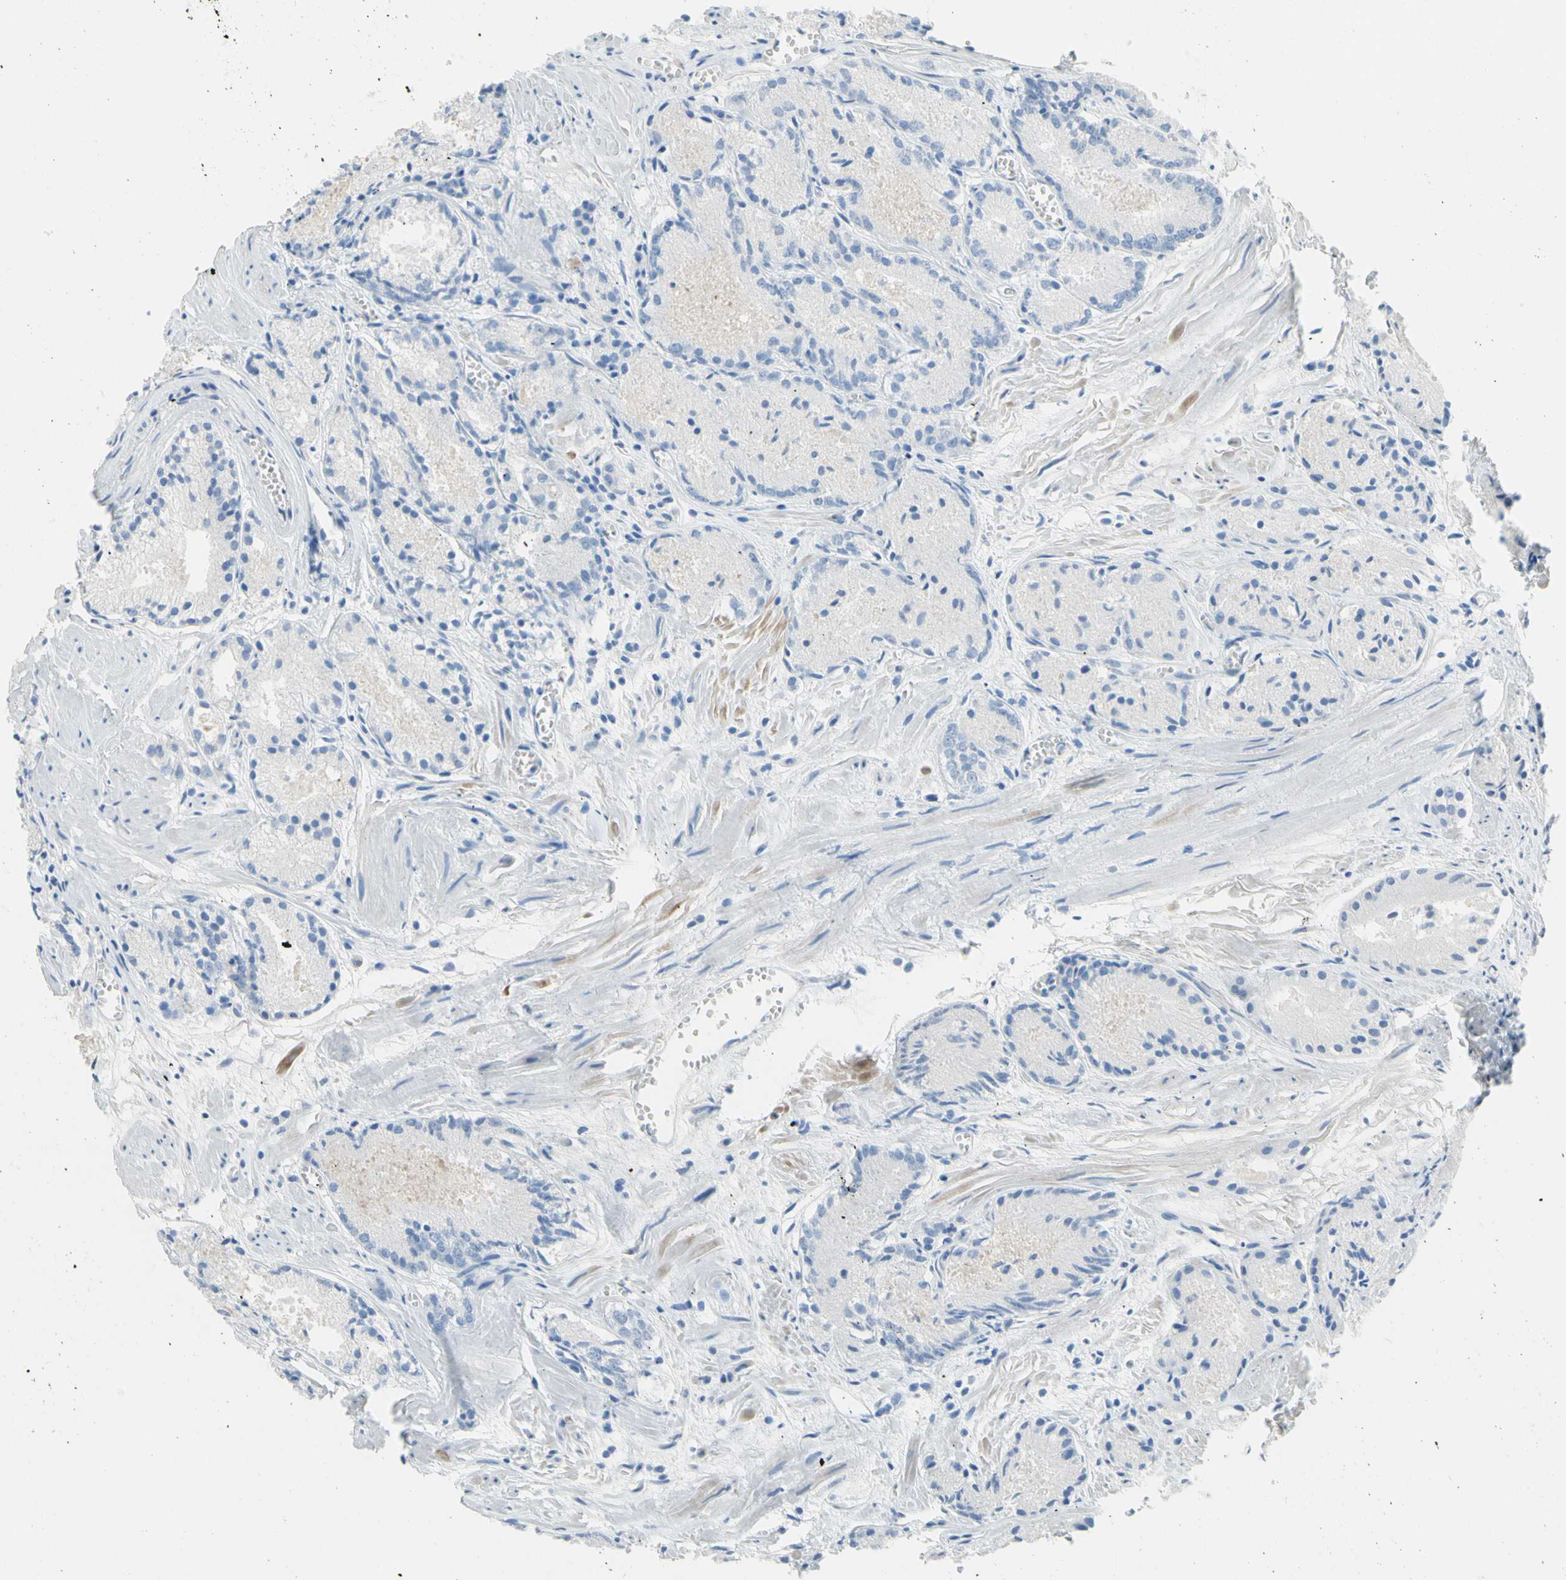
{"staining": {"intensity": "negative", "quantity": "none", "location": "none"}, "tissue": "prostate cancer", "cell_type": "Tumor cells", "image_type": "cancer", "snomed": [{"axis": "morphology", "description": "Adenocarcinoma, Low grade"}, {"axis": "topography", "description": "Prostate"}], "caption": "This is a image of immunohistochemistry (IHC) staining of adenocarcinoma (low-grade) (prostate), which shows no expression in tumor cells.", "gene": "IL6ST", "patient": {"sex": "male", "age": 72}}